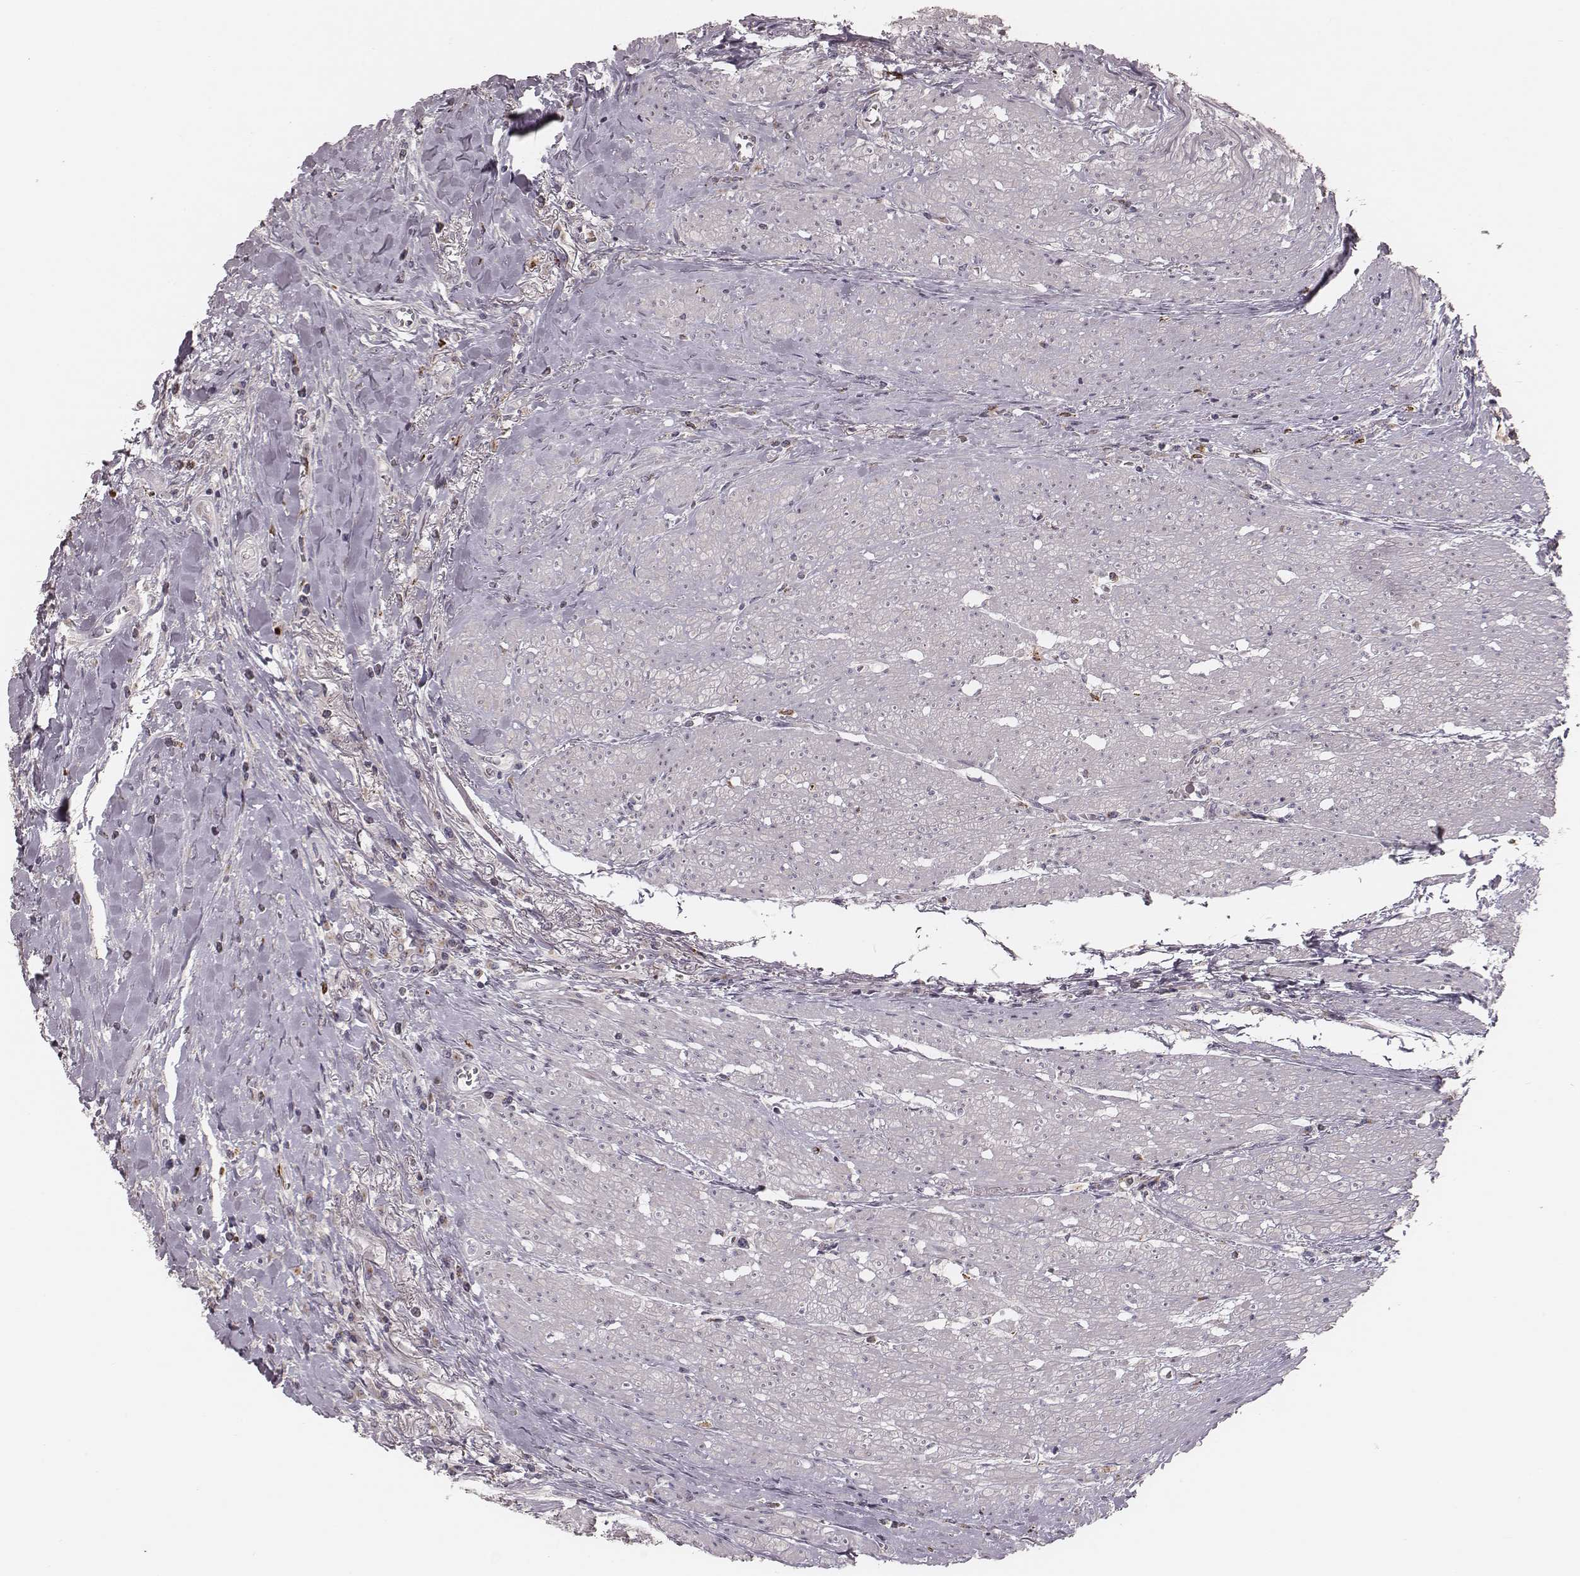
{"staining": {"intensity": "weak", "quantity": ">75%", "location": "cytoplasmic/membranous"}, "tissue": "colorectal cancer", "cell_type": "Tumor cells", "image_type": "cancer", "snomed": [{"axis": "morphology", "description": "Adenocarcinoma, NOS"}, {"axis": "topography", "description": "Rectum"}], "caption": "Immunohistochemistry (IHC) of human colorectal cancer reveals low levels of weak cytoplasmic/membranous positivity in approximately >75% of tumor cells.", "gene": "ABCA7", "patient": {"sex": "male", "age": 59}}